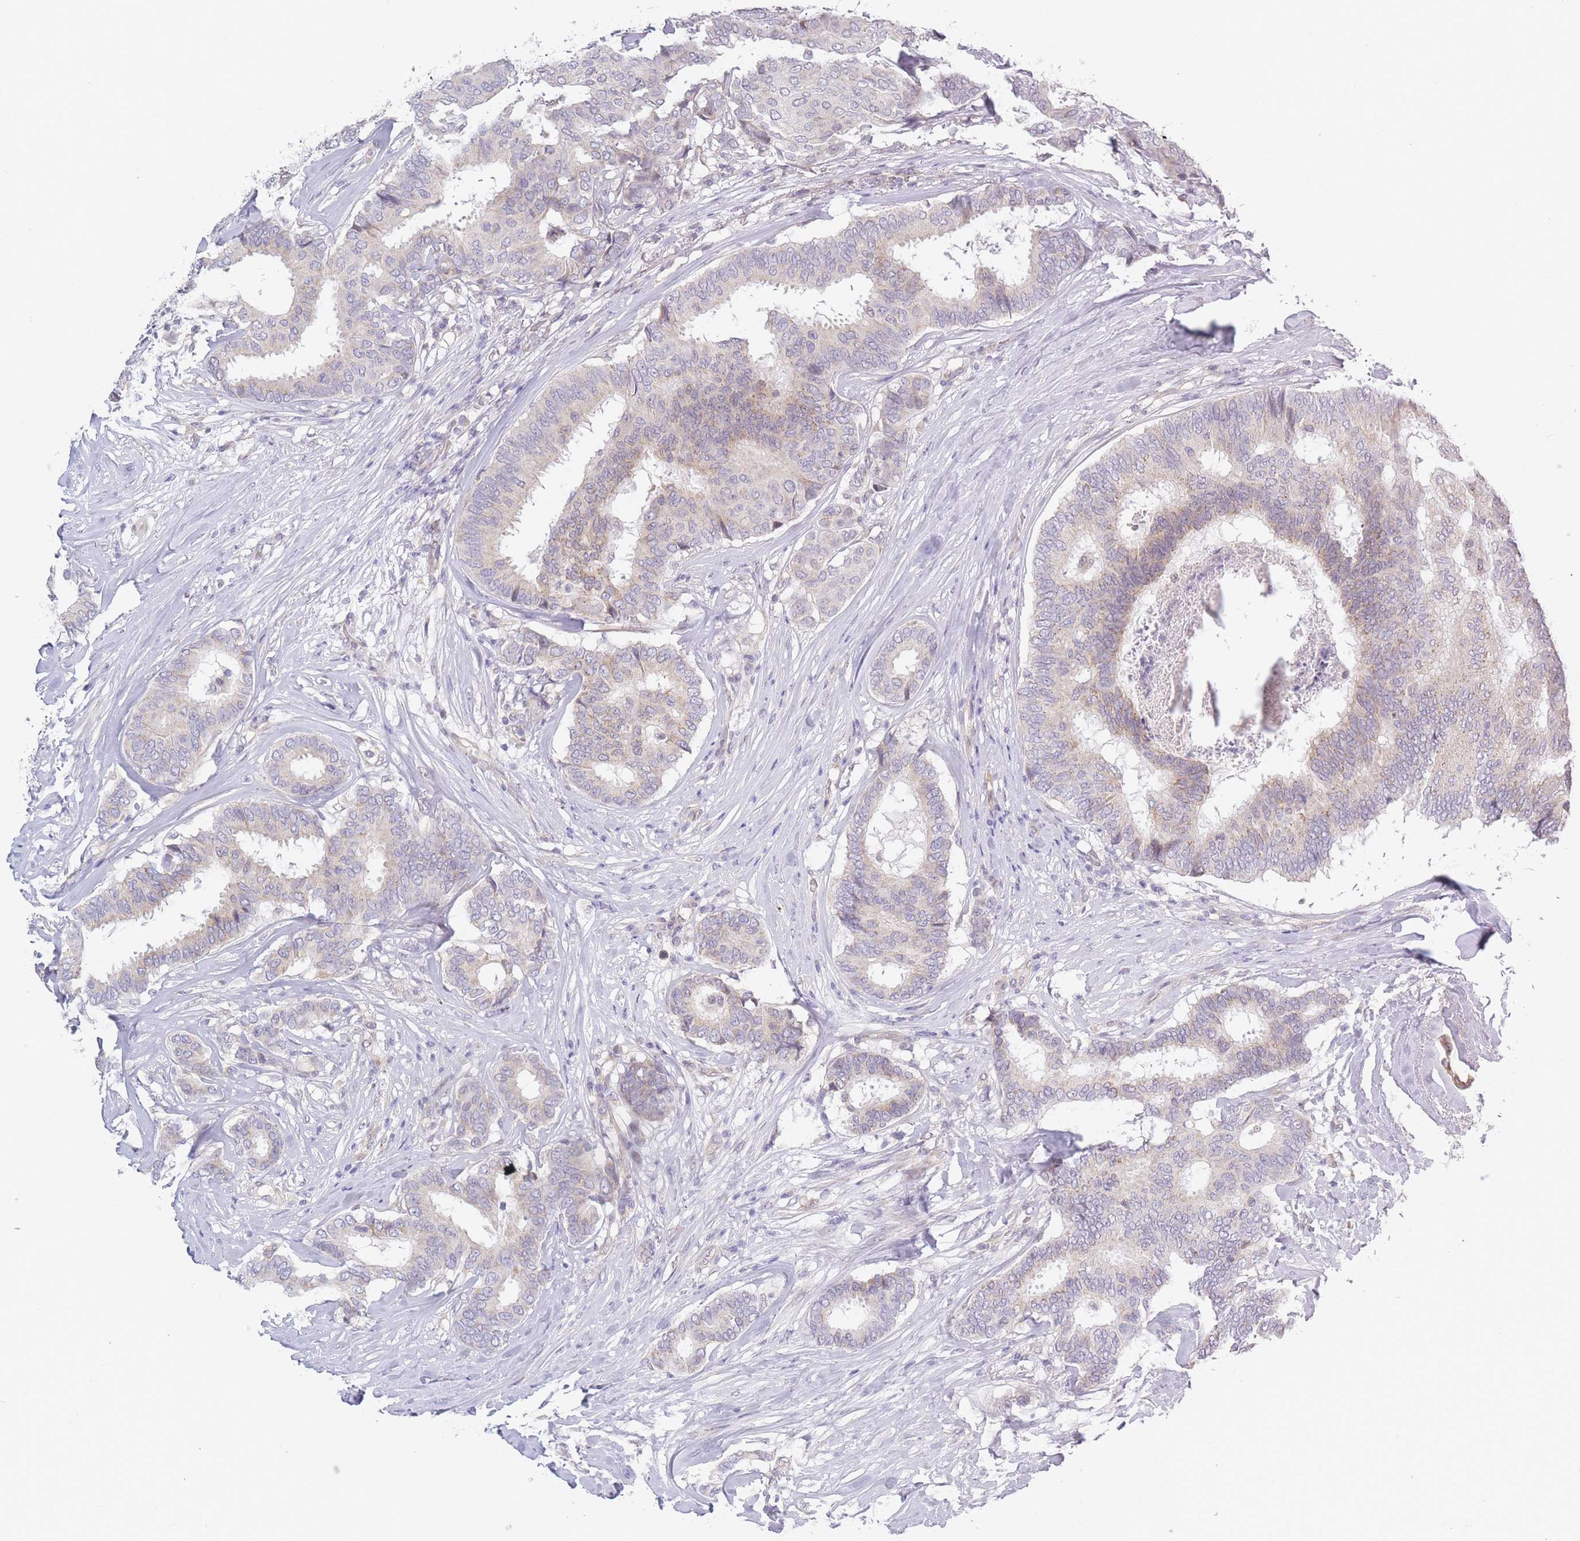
{"staining": {"intensity": "weak", "quantity": "<25%", "location": "cytoplasmic/membranous"}, "tissue": "breast cancer", "cell_type": "Tumor cells", "image_type": "cancer", "snomed": [{"axis": "morphology", "description": "Duct carcinoma"}, {"axis": "topography", "description": "Breast"}], "caption": "Immunohistochemistry (IHC) of breast cancer (infiltrating ductal carcinoma) reveals no expression in tumor cells. The staining is performed using DAB (3,3'-diaminobenzidine) brown chromogen with nuclei counter-stained in using hematoxylin.", "gene": "FAM227B", "patient": {"sex": "female", "age": 75}}